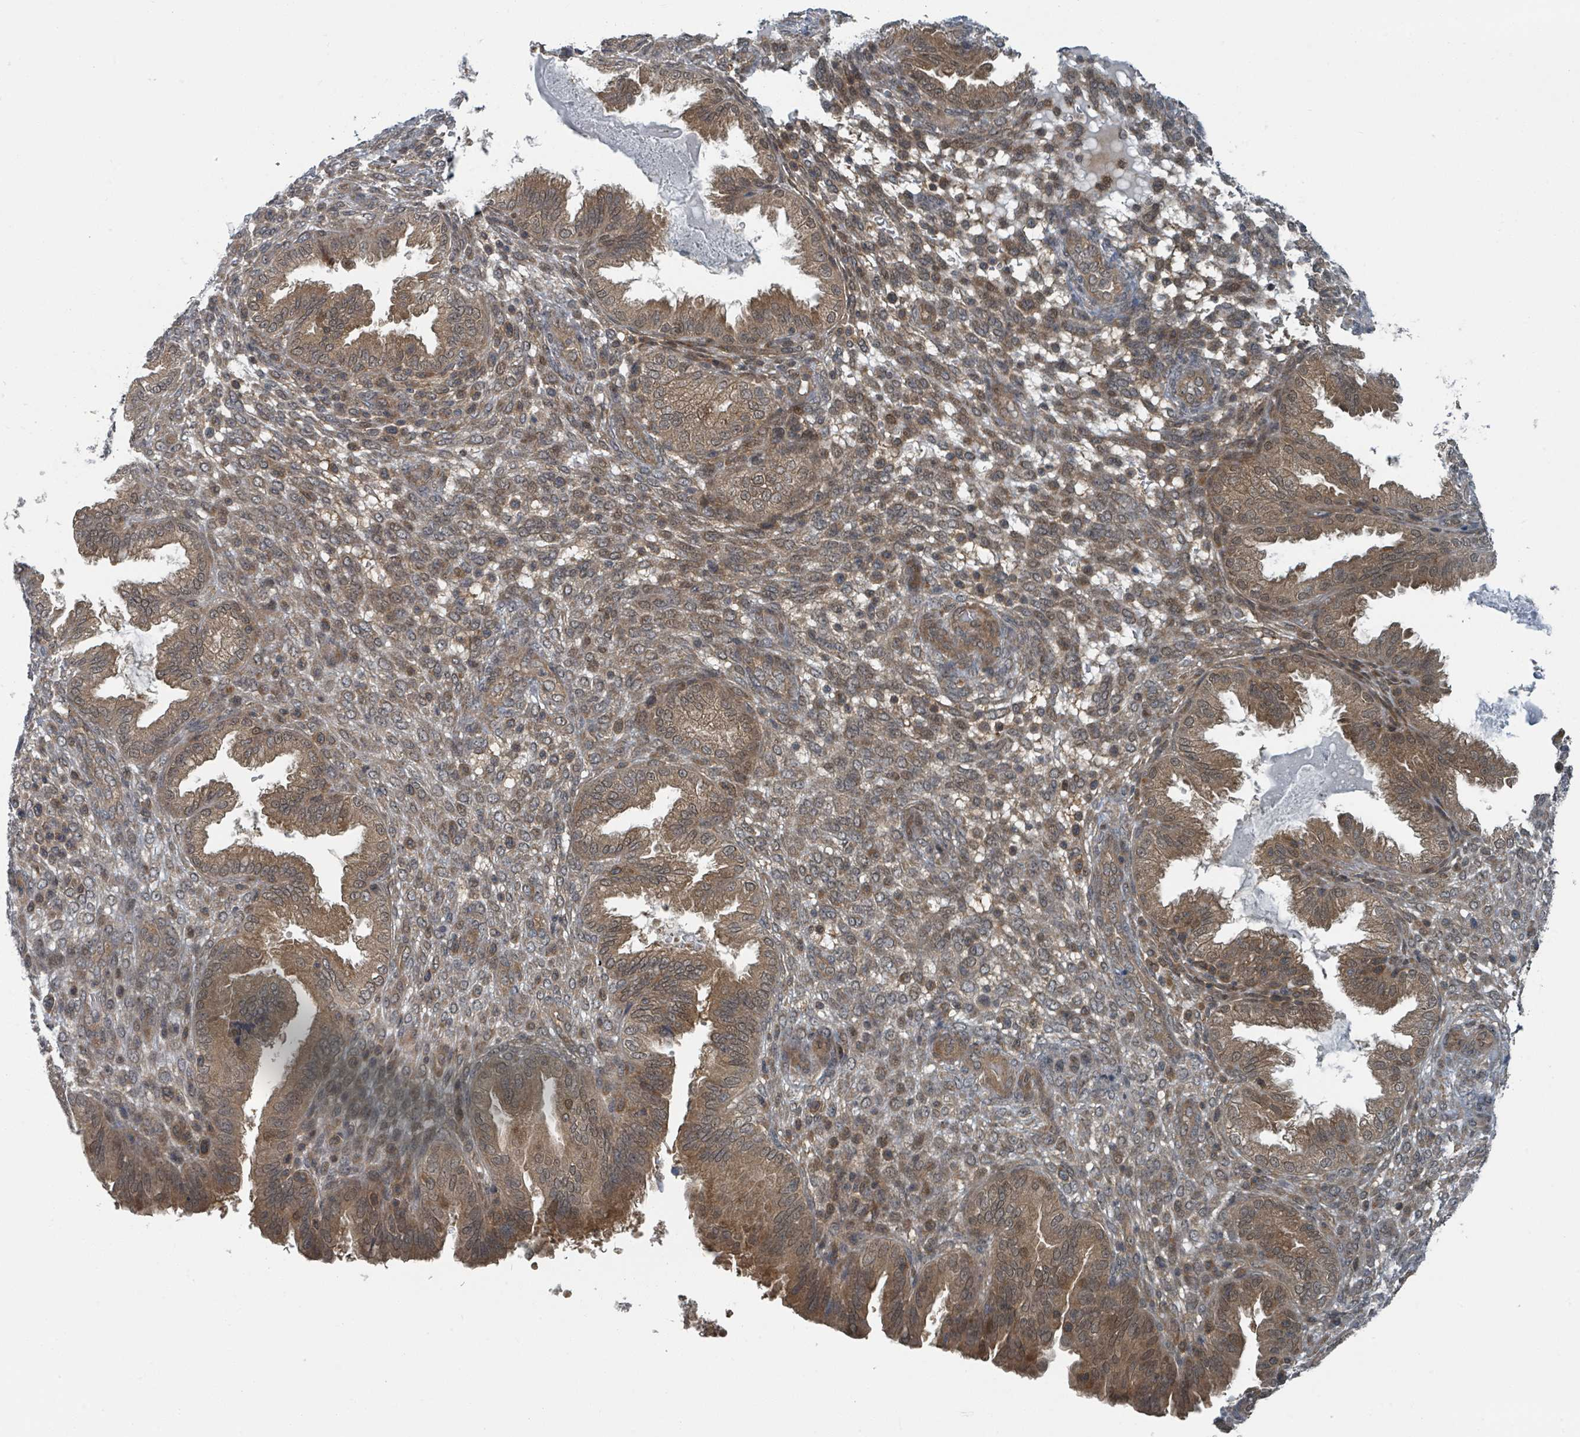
{"staining": {"intensity": "weak", "quantity": ">75%", "location": "cytoplasmic/membranous,nuclear"}, "tissue": "endometrium", "cell_type": "Cells in endometrial stroma", "image_type": "normal", "snomed": [{"axis": "morphology", "description": "Normal tissue, NOS"}, {"axis": "topography", "description": "Endometrium"}], "caption": "The immunohistochemical stain highlights weak cytoplasmic/membranous,nuclear positivity in cells in endometrial stroma of benign endometrium.", "gene": "GOLGA7B", "patient": {"sex": "female", "age": 33}}